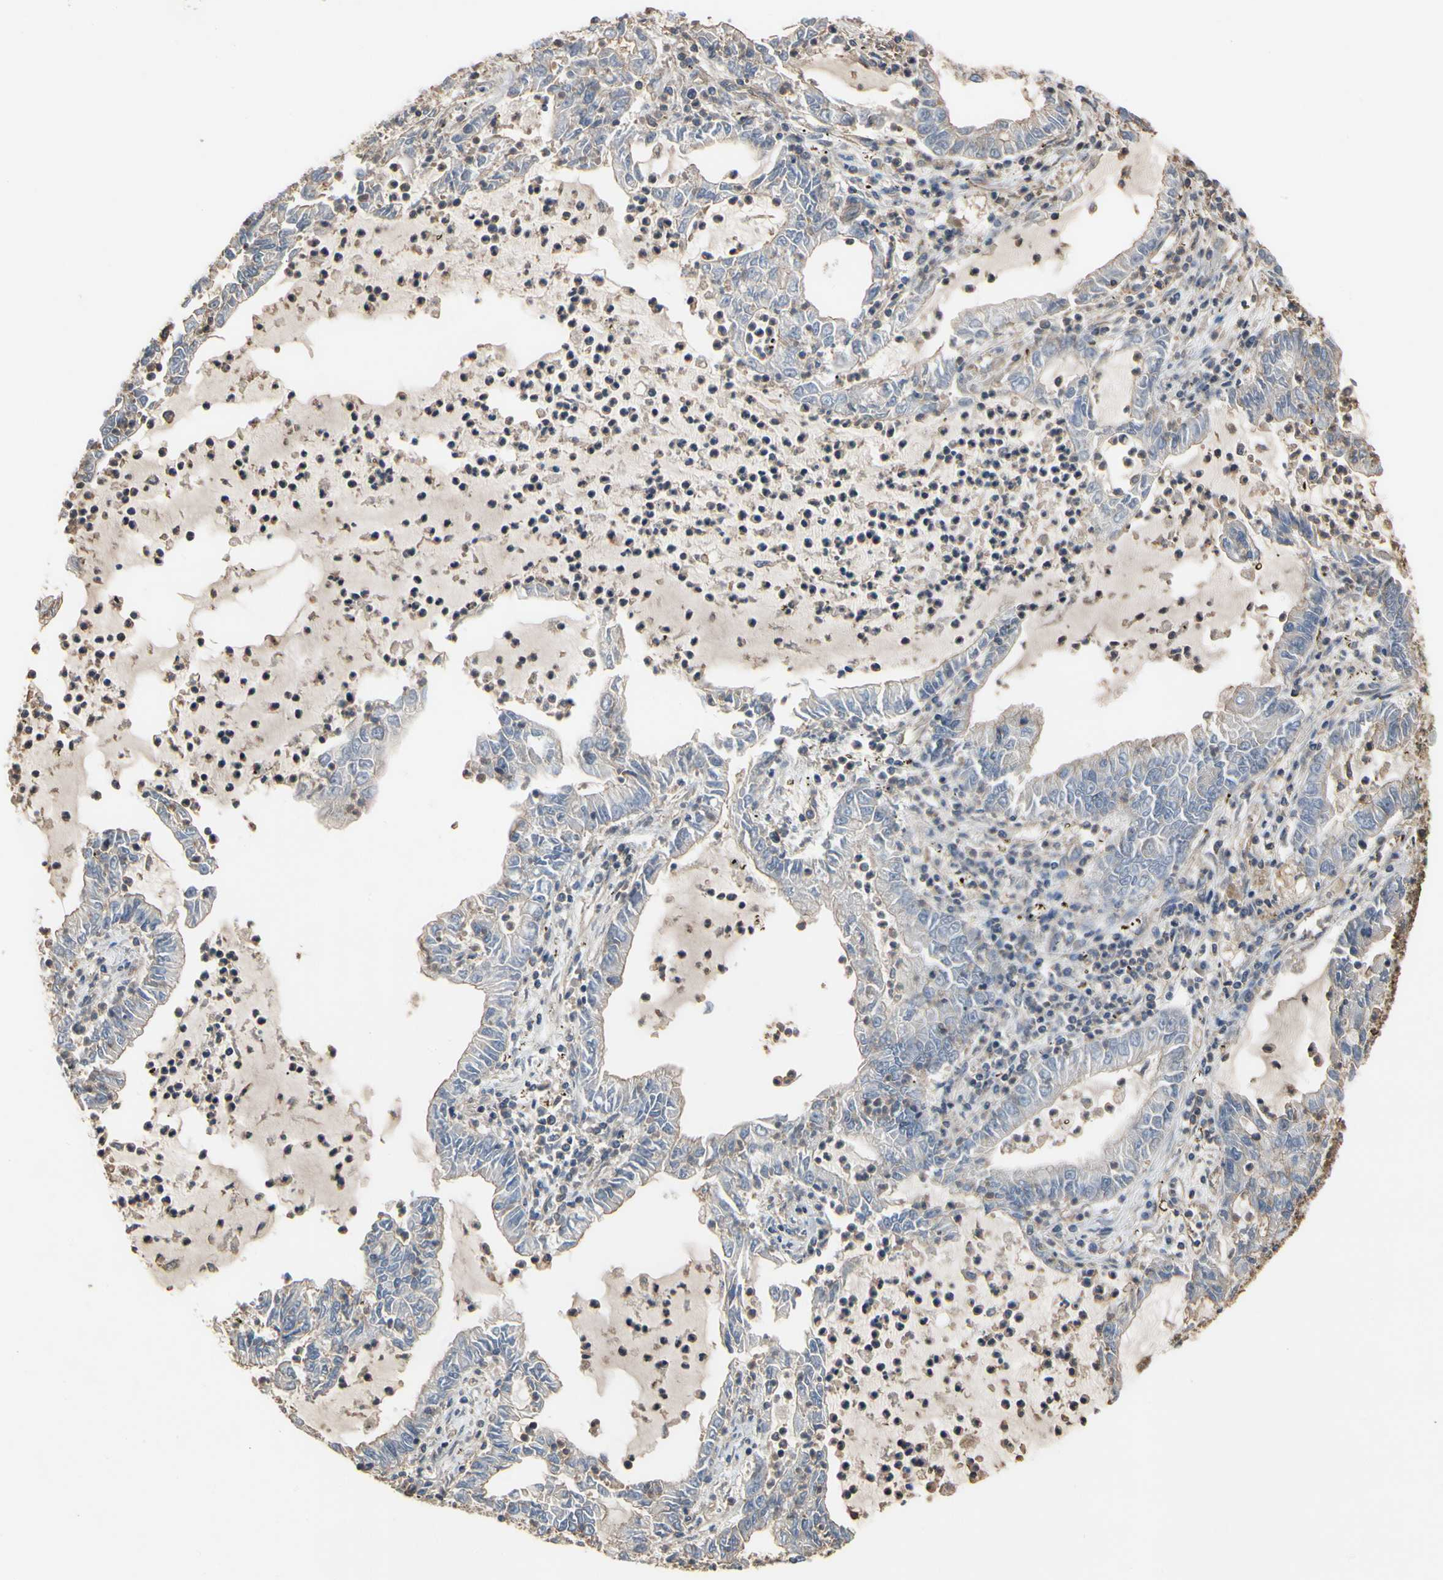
{"staining": {"intensity": "weak", "quantity": "<25%", "location": "cytoplasmic/membranous"}, "tissue": "lung cancer", "cell_type": "Tumor cells", "image_type": "cancer", "snomed": [{"axis": "morphology", "description": "Adenocarcinoma, NOS"}, {"axis": "topography", "description": "Lung"}], "caption": "A high-resolution photomicrograph shows immunohistochemistry (IHC) staining of lung adenocarcinoma, which demonstrates no significant staining in tumor cells.", "gene": "PDZK1", "patient": {"sex": "female", "age": 51}}